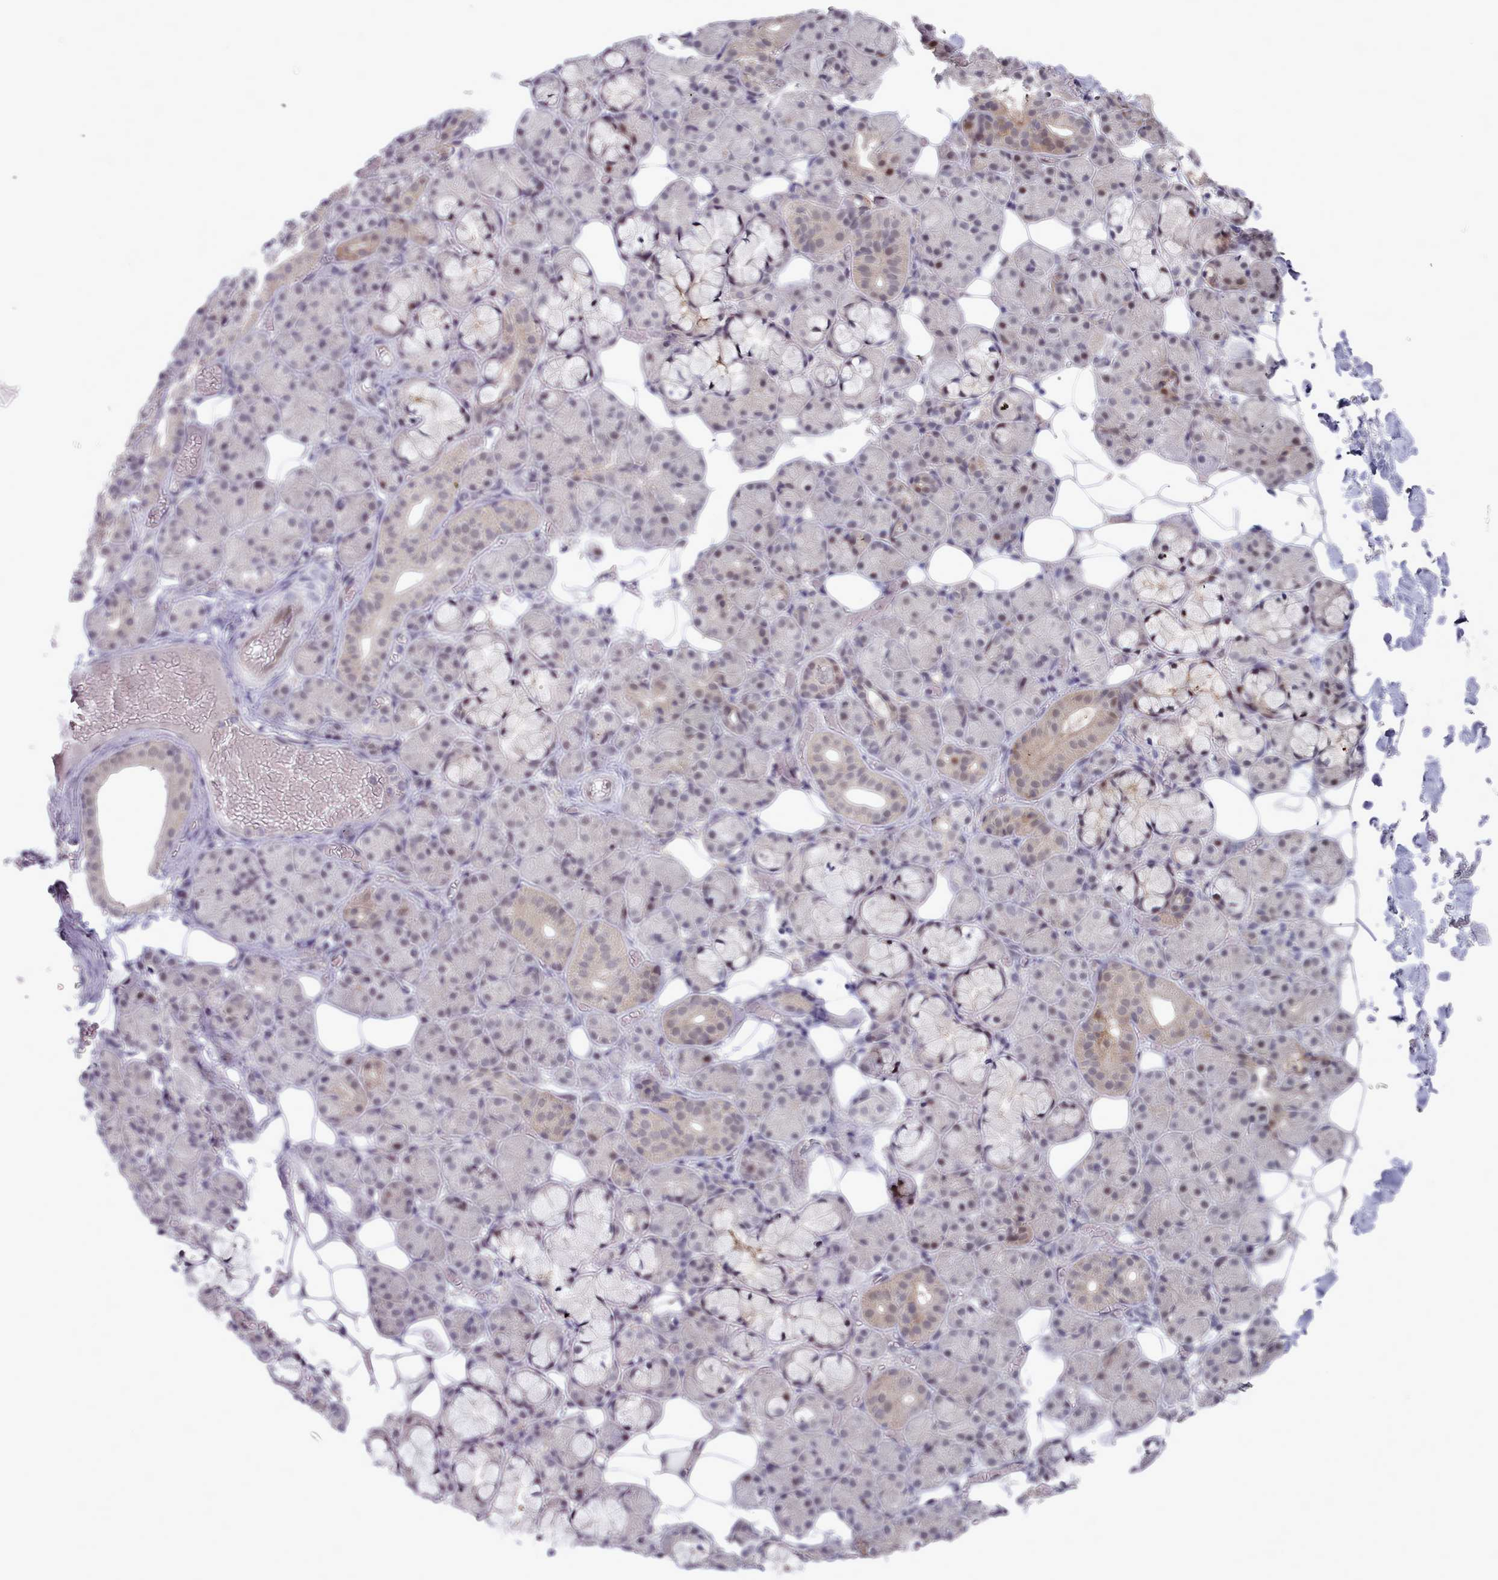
{"staining": {"intensity": "weak", "quantity": "<25%", "location": "nuclear"}, "tissue": "salivary gland", "cell_type": "Glandular cells", "image_type": "normal", "snomed": [{"axis": "morphology", "description": "Normal tissue, NOS"}, {"axis": "topography", "description": "Salivary gland"}], "caption": "High power microscopy image of an IHC photomicrograph of normal salivary gland, revealing no significant staining in glandular cells.", "gene": "GINS1", "patient": {"sex": "male", "age": 63}}